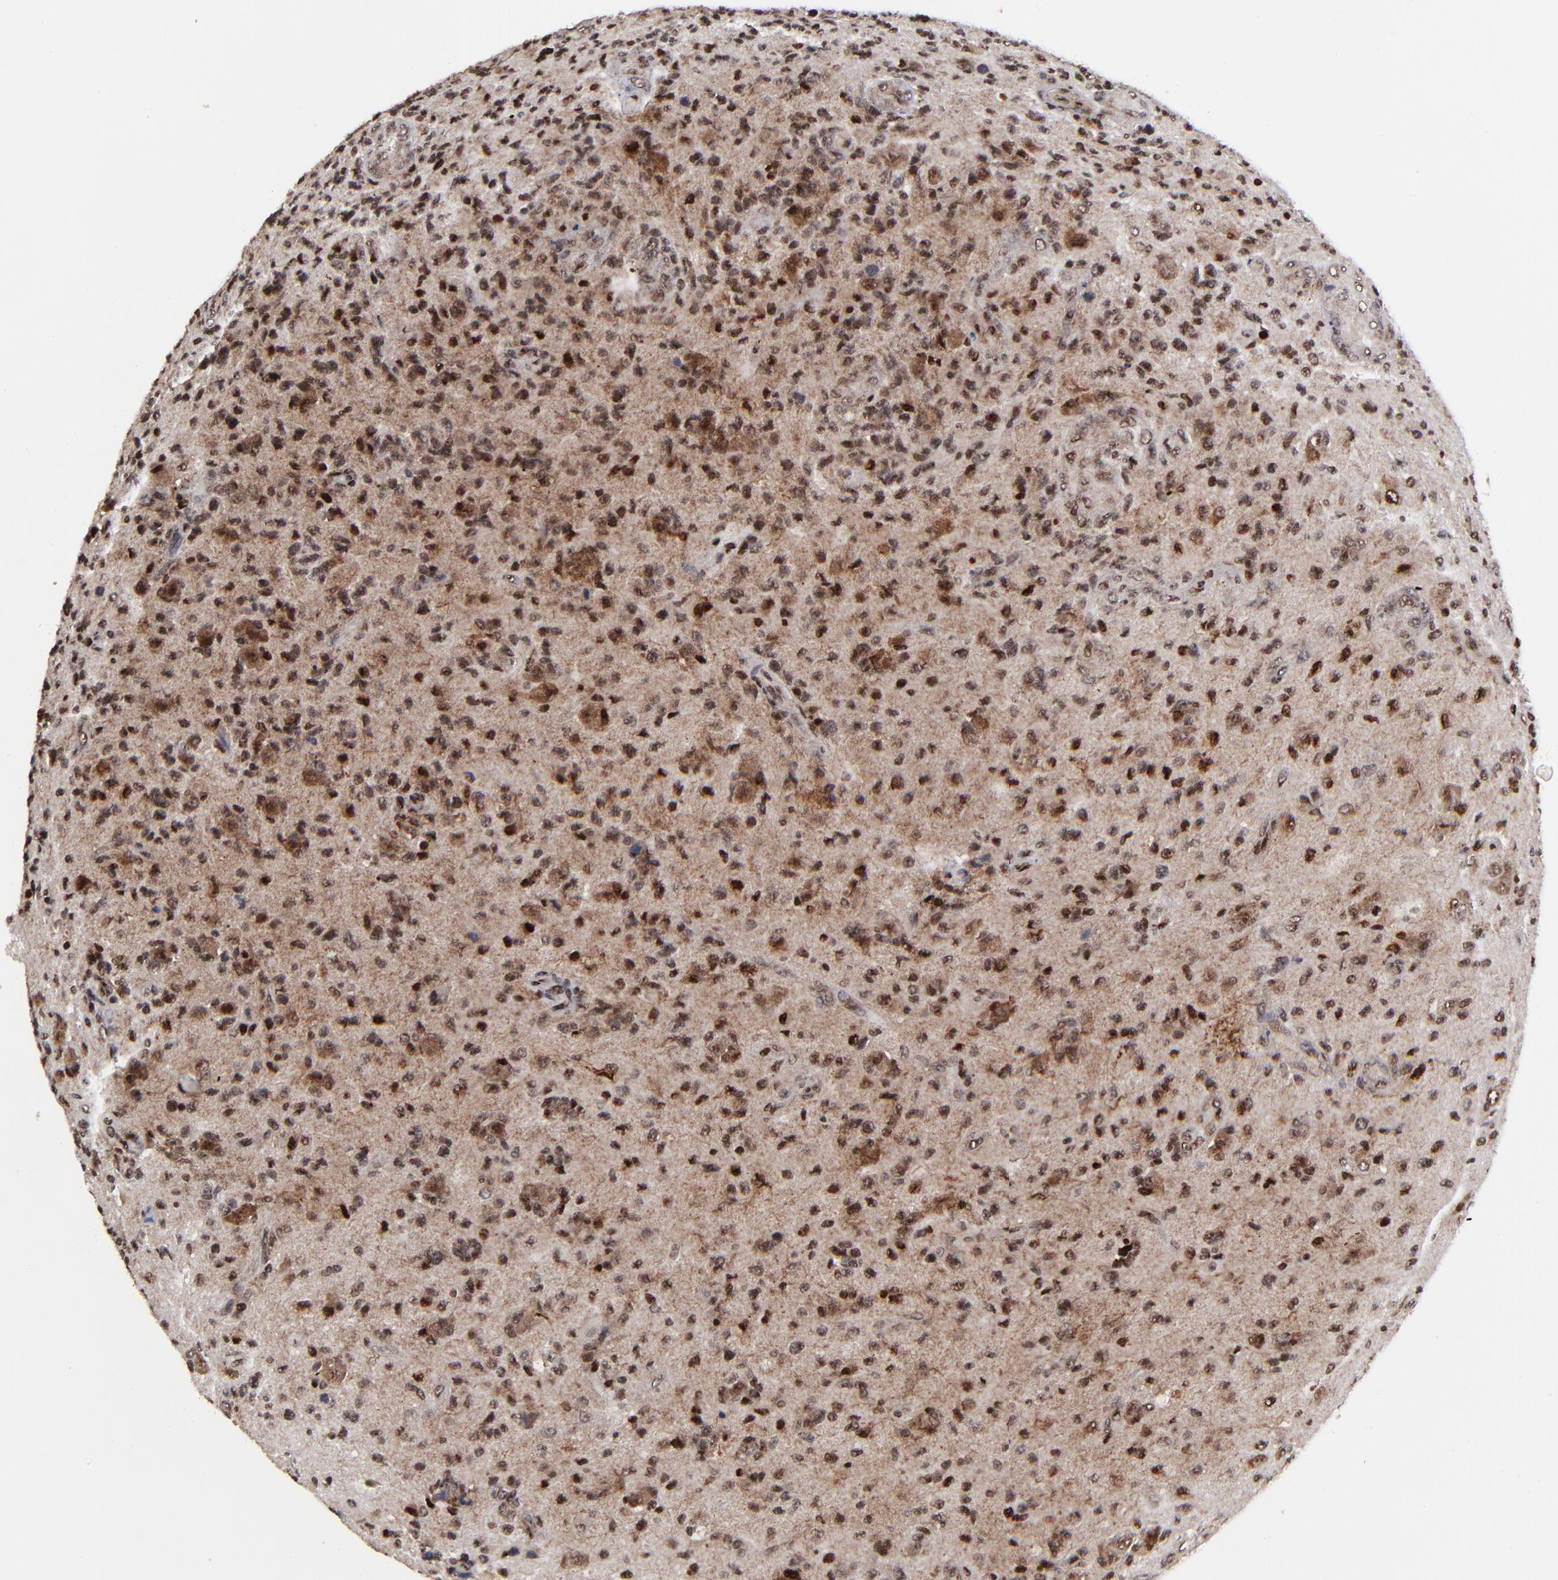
{"staining": {"intensity": "strong", "quantity": ">75%", "location": "nuclear"}, "tissue": "glioma", "cell_type": "Tumor cells", "image_type": "cancer", "snomed": [{"axis": "morphology", "description": "Glioma, malignant, High grade"}, {"axis": "topography", "description": "Brain"}], "caption": "Brown immunohistochemical staining in glioma shows strong nuclear positivity in about >75% of tumor cells.", "gene": "RBM22", "patient": {"sex": "male", "age": 36}}